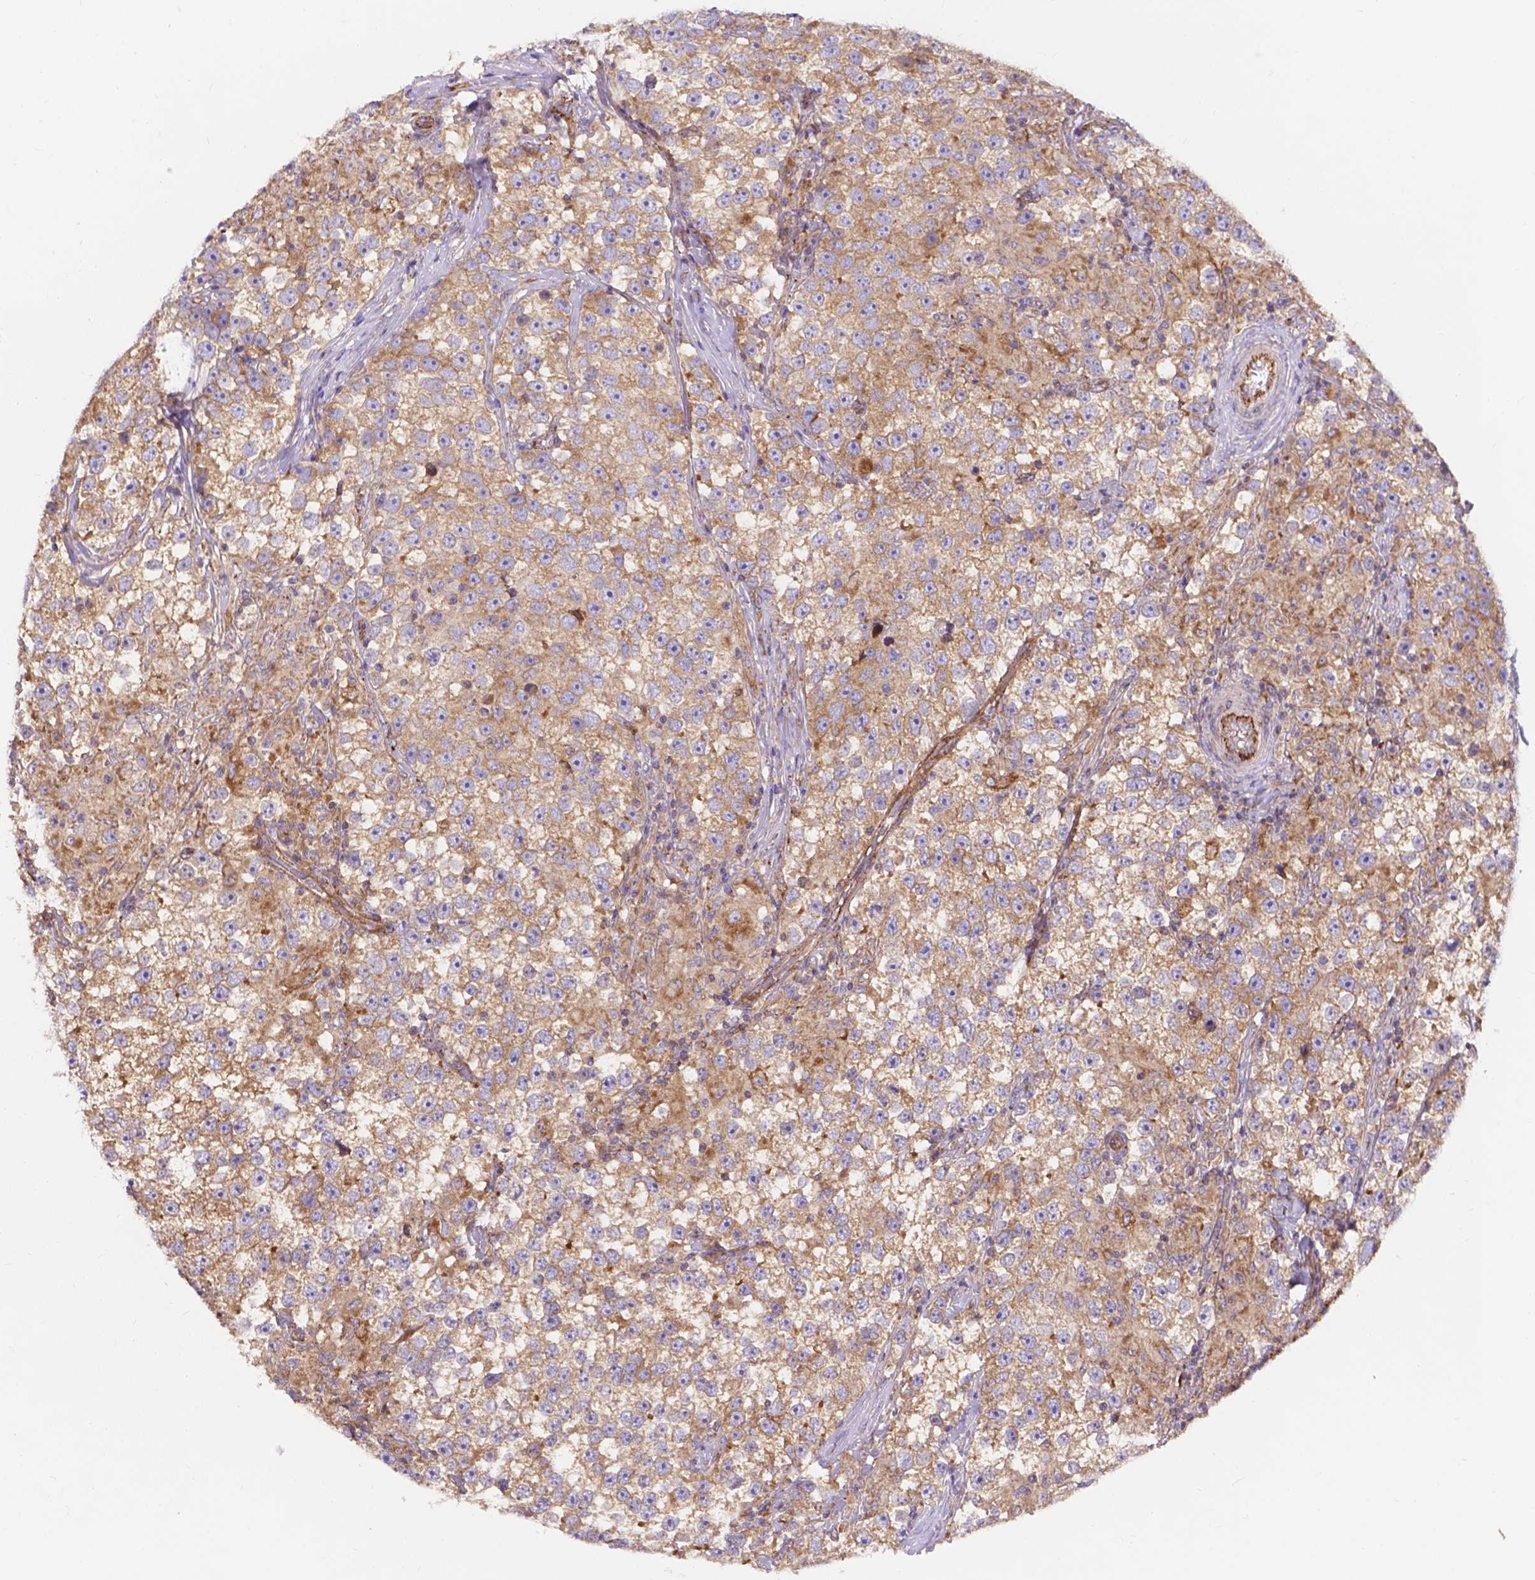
{"staining": {"intensity": "weak", "quantity": ">75%", "location": "cytoplasmic/membranous"}, "tissue": "testis cancer", "cell_type": "Tumor cells", "image_type": "cancer", "snomed": [{"axis": "morphology", "description": "Seminoma, NOS"}, {"axis": "topography", "description": "Testis"}], "caption": "Weak cytoplasmic/membranous expression is appreciated in about >75% of tumor cells in testis seminoma.", "gene": "AK3", "patient": {"sex": "male", "age": 46}}